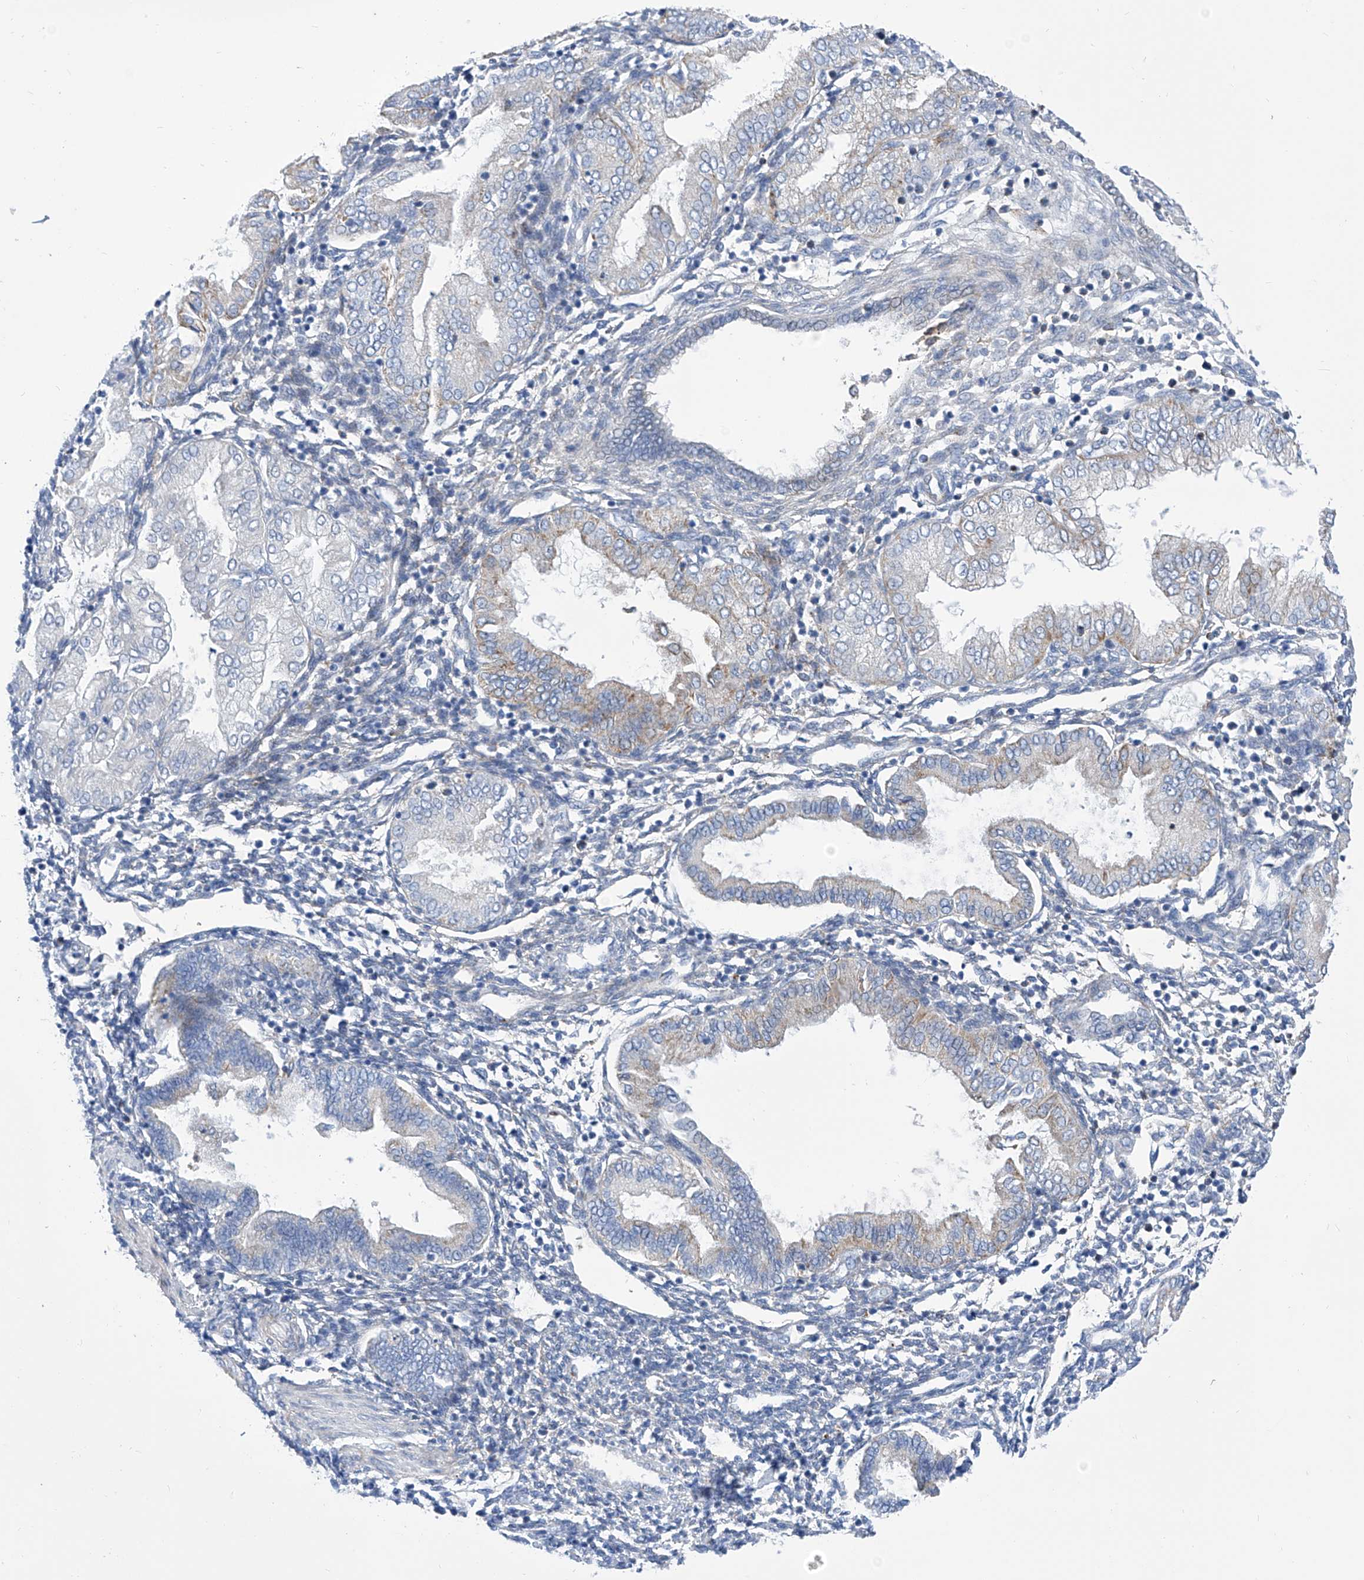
{"staining": {"intensity": "negative", "quantity": "none", "location": "none"}, "tissue": "endometrium", "cell_type": "Cells in endometrial stroma", "image_type": "normal", "snomed": [{"axis": "morphology", "description": "Normal tissue, NOS"}, {"axis": "topography", "description": "Endometrium"}], "caption": "This is an immunohistochemistry (IHC) histopathology image of normal endometrium. There is no staining in cells in endometrial stroma.", "gene": "SRBD1", "patient": {"sex": "female", "age": 53}}